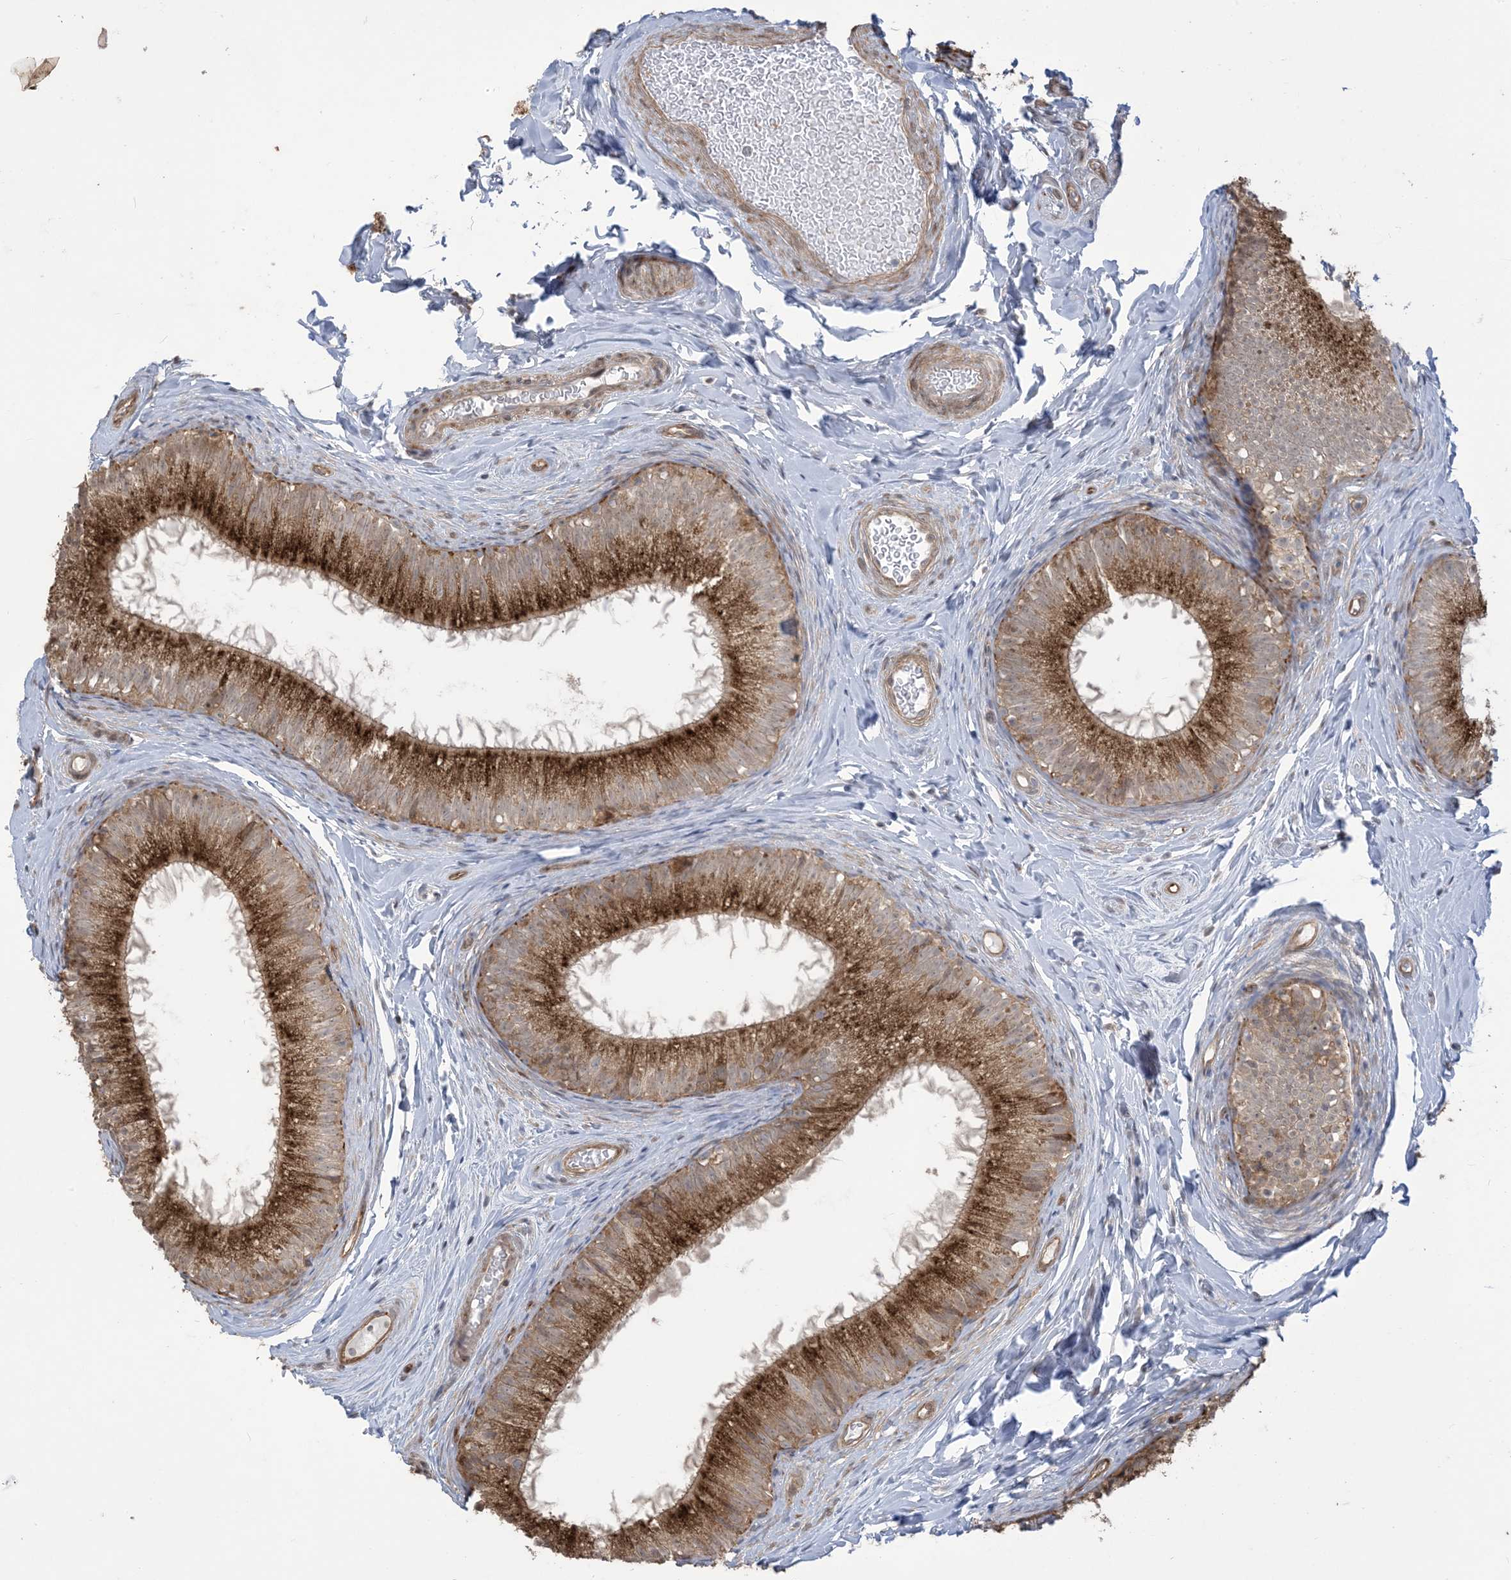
{"staining": {"intensity": "strong", "quantity": ">75%", "location": "cytoplasmic/membranous"}, "tissue": "epididymis", "cell_type": "Glandular cells", "image_type": "normal", "snomed": [{"axis": "morphology", "description": "Normal tissue, NOS"}, {"axis": "topography", "description": "Epididymis"}], "caption": "Epididymis was stained to show a protein in brown. There is high levels of strong cytoplasmic/membranous expression in about >75% of glandular cells.", "gene": "KLHL18", "patient": {"sex": "male", "age": 34}}